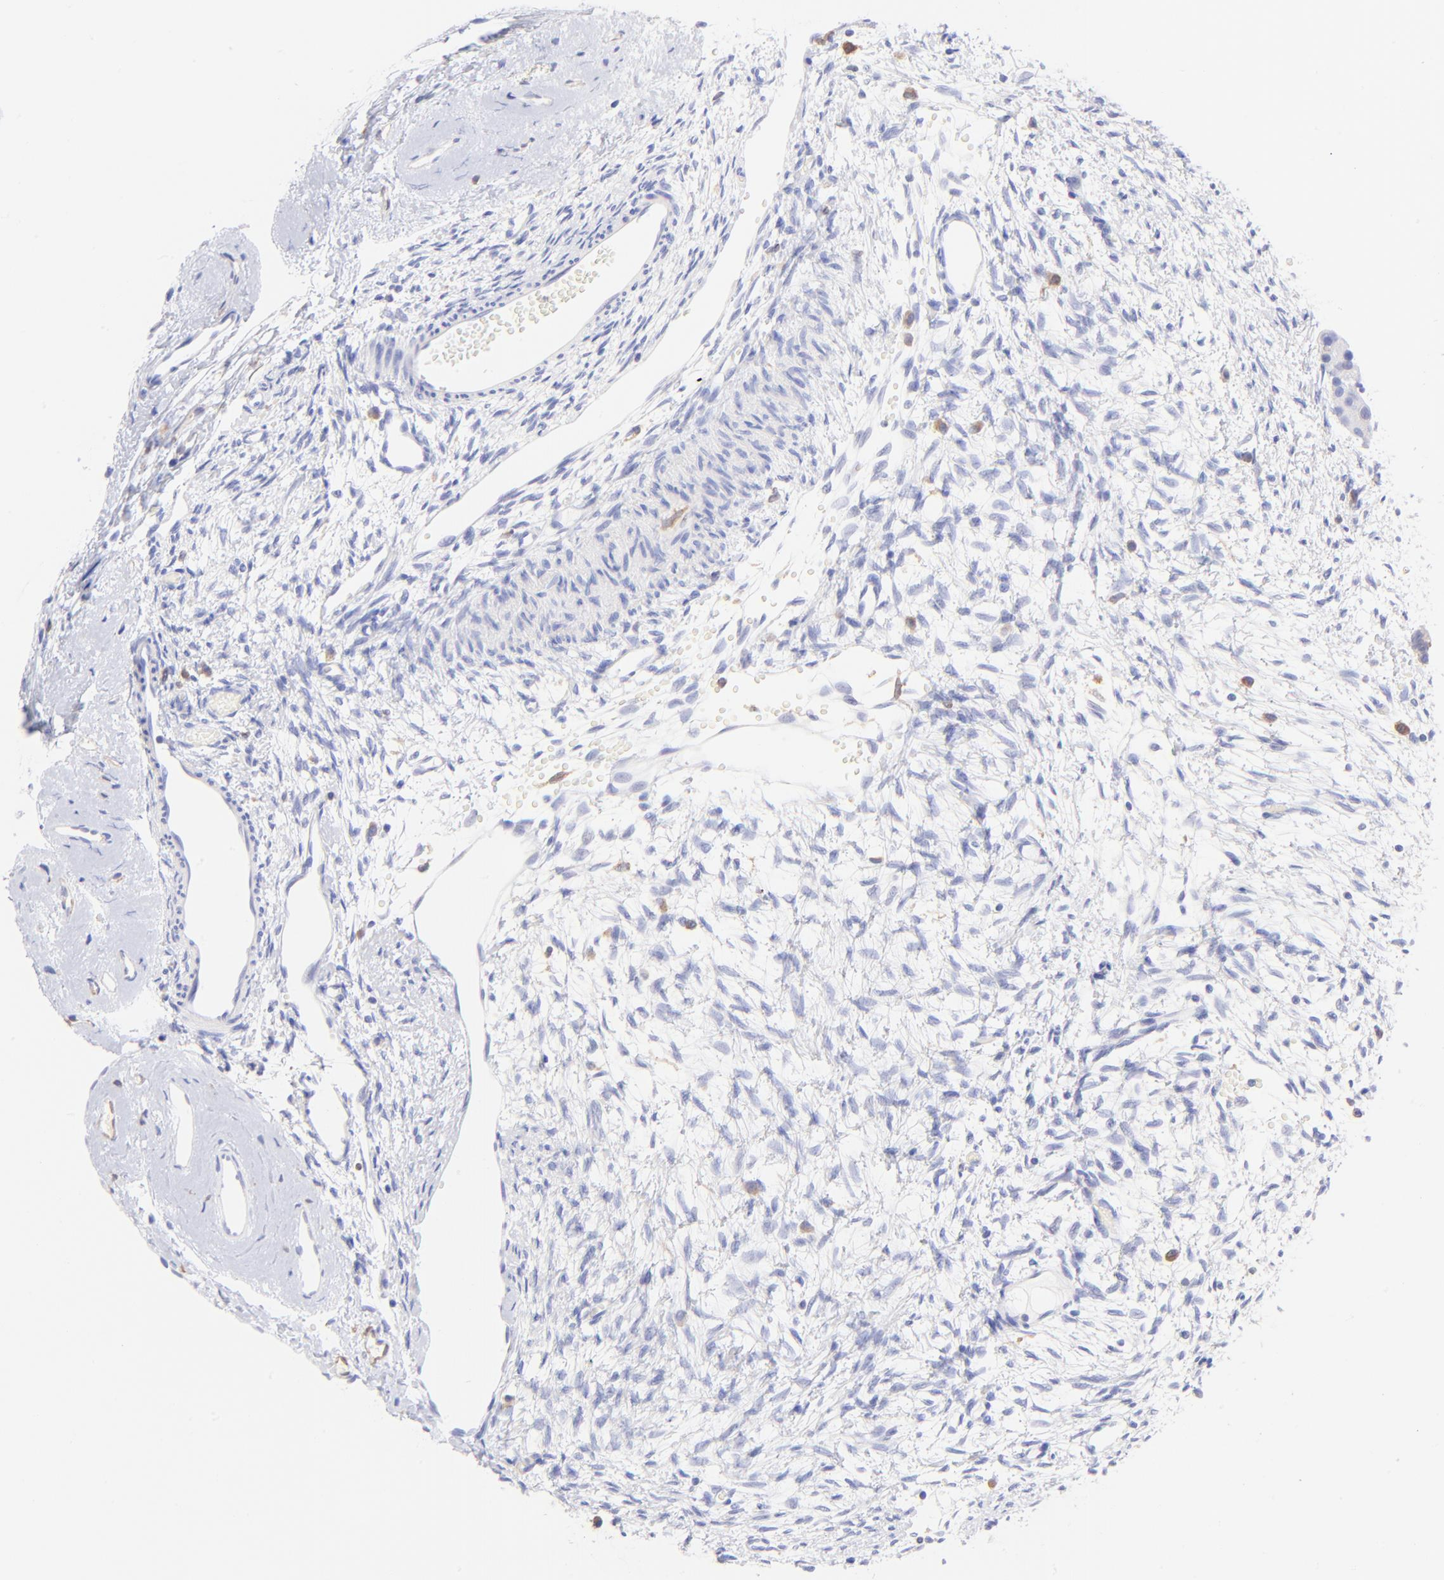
{"staining": {"intensity": "negative", "quantity": "none", "location": "none"}, "tissue": "ovary", "cell_type": "Ovarian stroma cells", "image_type": "normal", "snomed": [{"axis": "morphology", "description": "Normal tissue, NOS"}, {"axis": "topography", "description": "Ovary"}], "caption": "IHC image of unremarkable human ovary stained for a protein (brown), which reveals no staining in ovarian stroma cells. (DAB IHC visualized using brightfield microscopy, high magnification).", "gene": "IRAG2", "patient": {"sex": "female", "age": 35}}